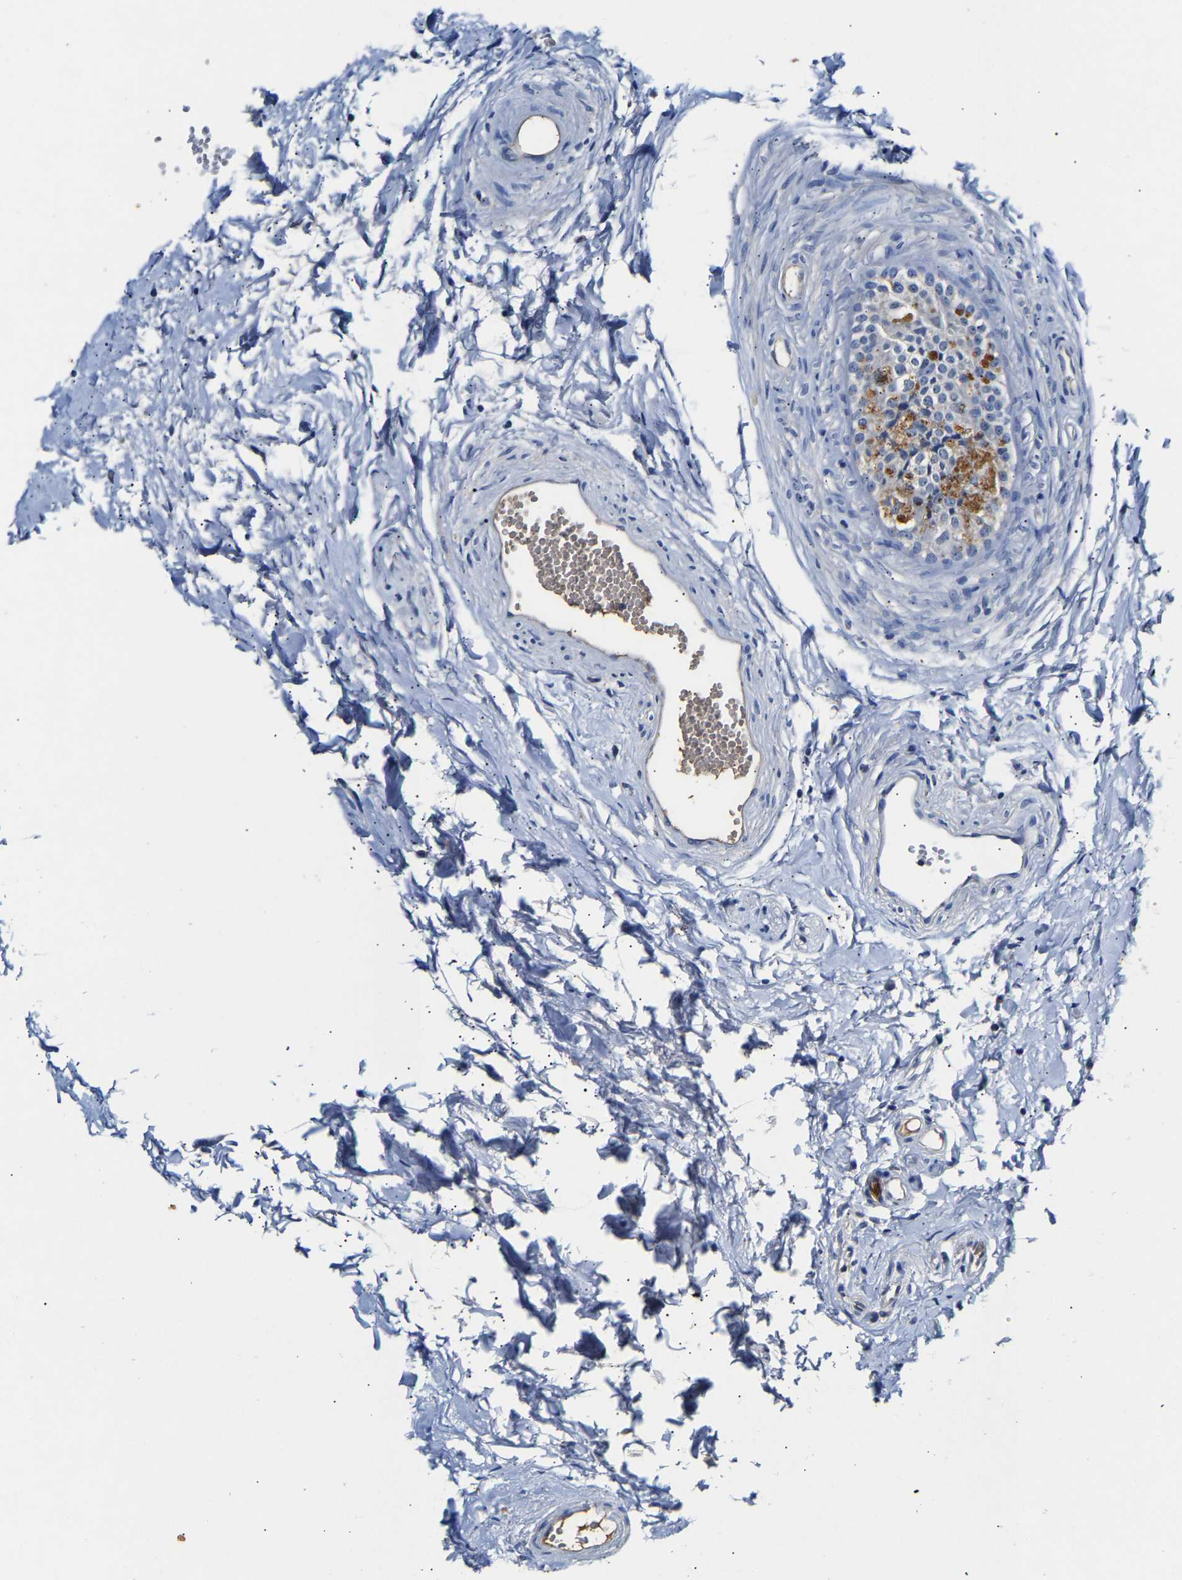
{"staining": {"intensity": "negative", "quantity": "none", "location": "none"}, "tissue": "epididymis", "cell_type": "Glandular cells", "image_type": "normal", "snomed": [{"axis": "morphology", "description": "Normal tissue, NOS"}, {"axis": "topography", "description": "Epididymis"}], "caption": "This is a histopathology image of immunohistochemistry (IHC) staining of benign epididymis, which shows no positivity in glandular cells.", "gene": "SLCO2B1", "patient": {"sex": "male", "age": 56}}